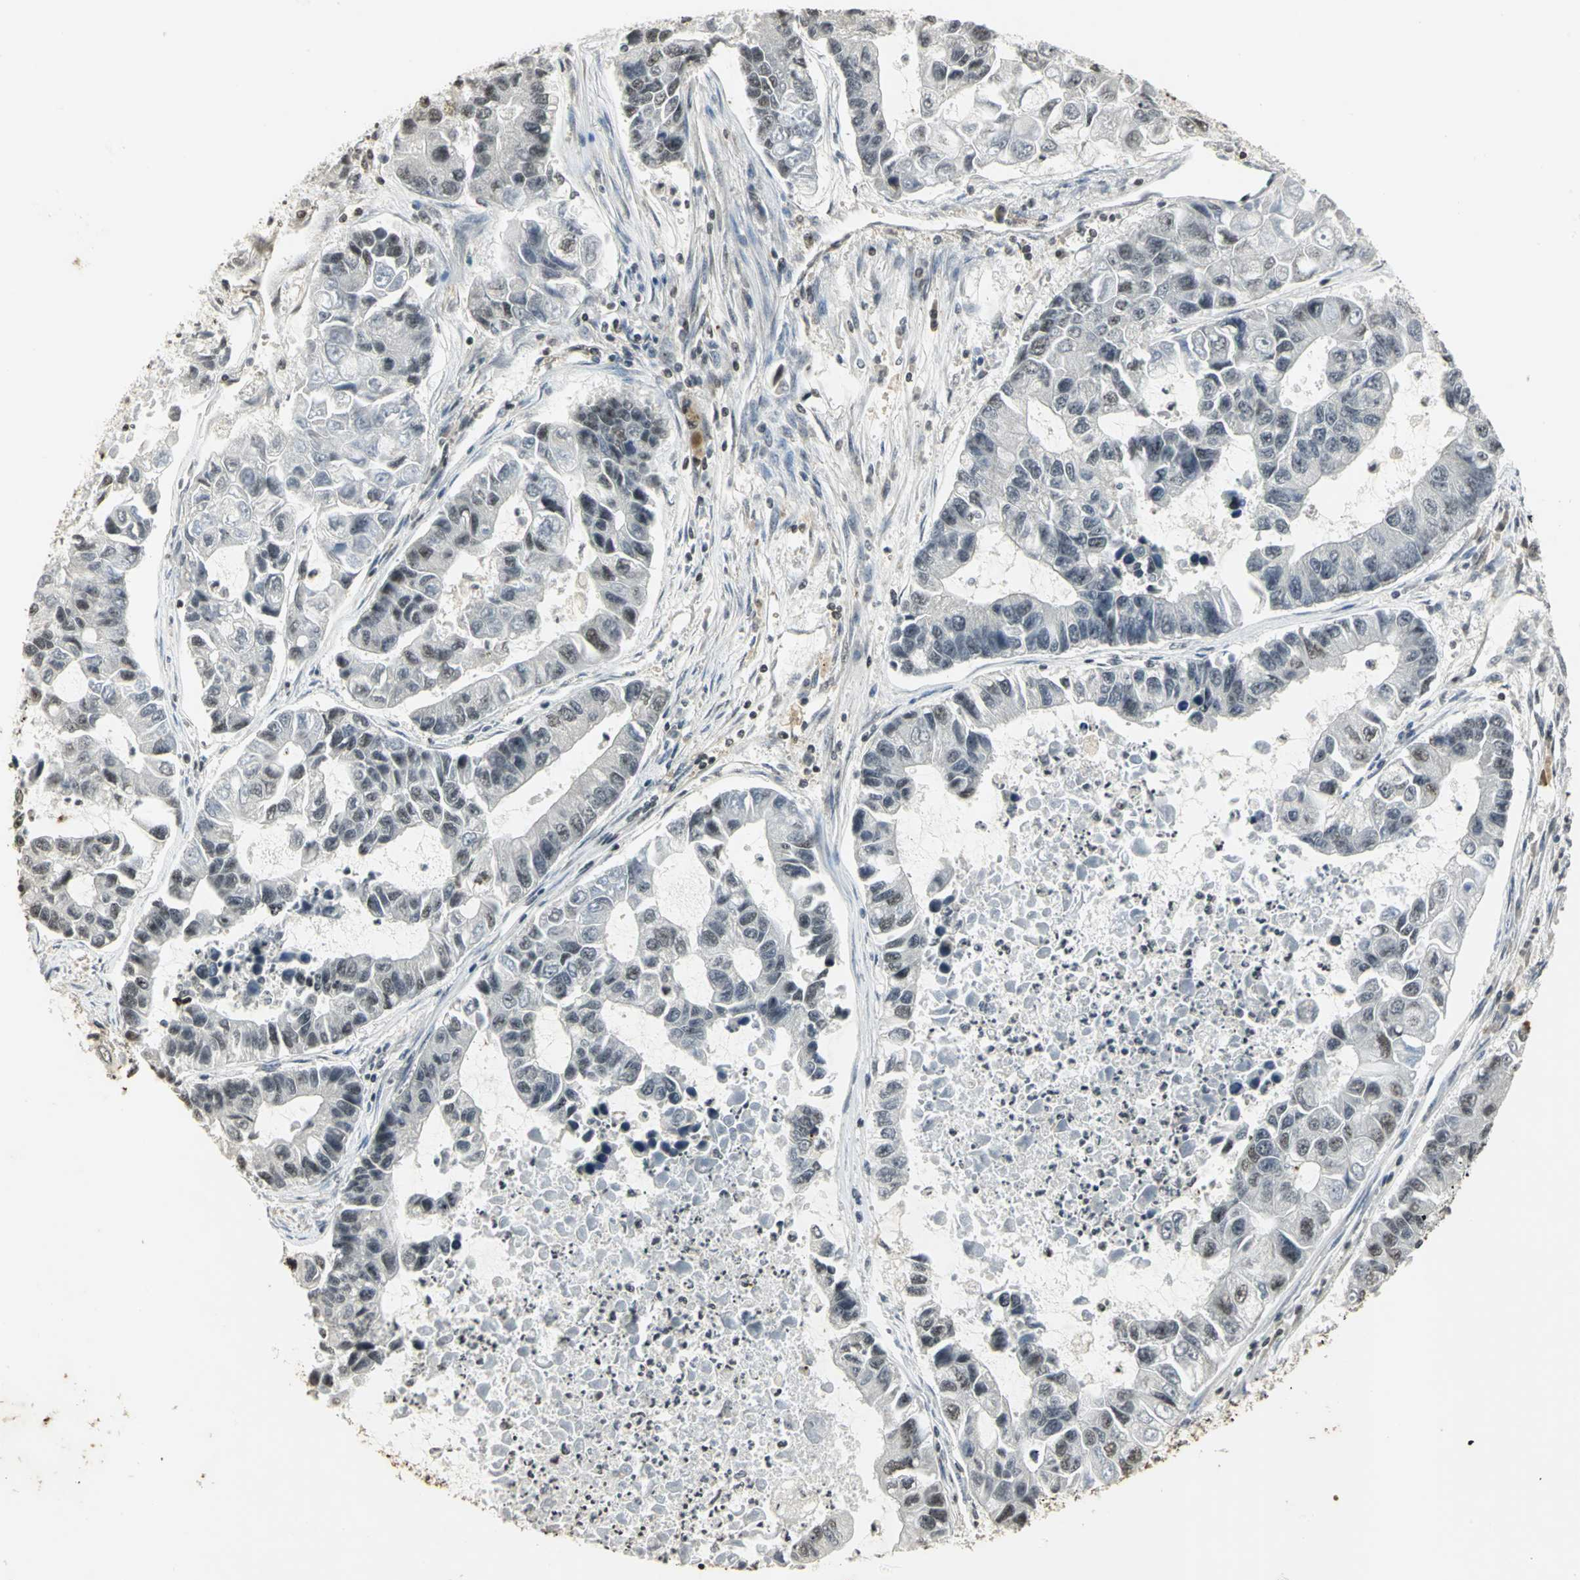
{"staining": {"intensity": "negative", "quantity": "none", "location": "none"}, "tissue": "lung cancer", "cell_type": "Tumor cells", "image_type": "cancer", "snomed": [{"axis": "morphology", "description": "Adenocarcinoma, NOS"}, {"axis": "topography", "description": "Lung"}], "caption": "Lung cancer (adenocarcinoma) was stained to show a protein in brown. There is no significant staining in tumor cells.", "gene": "IL16", "patient": {"sex": "female", "age": 51}}